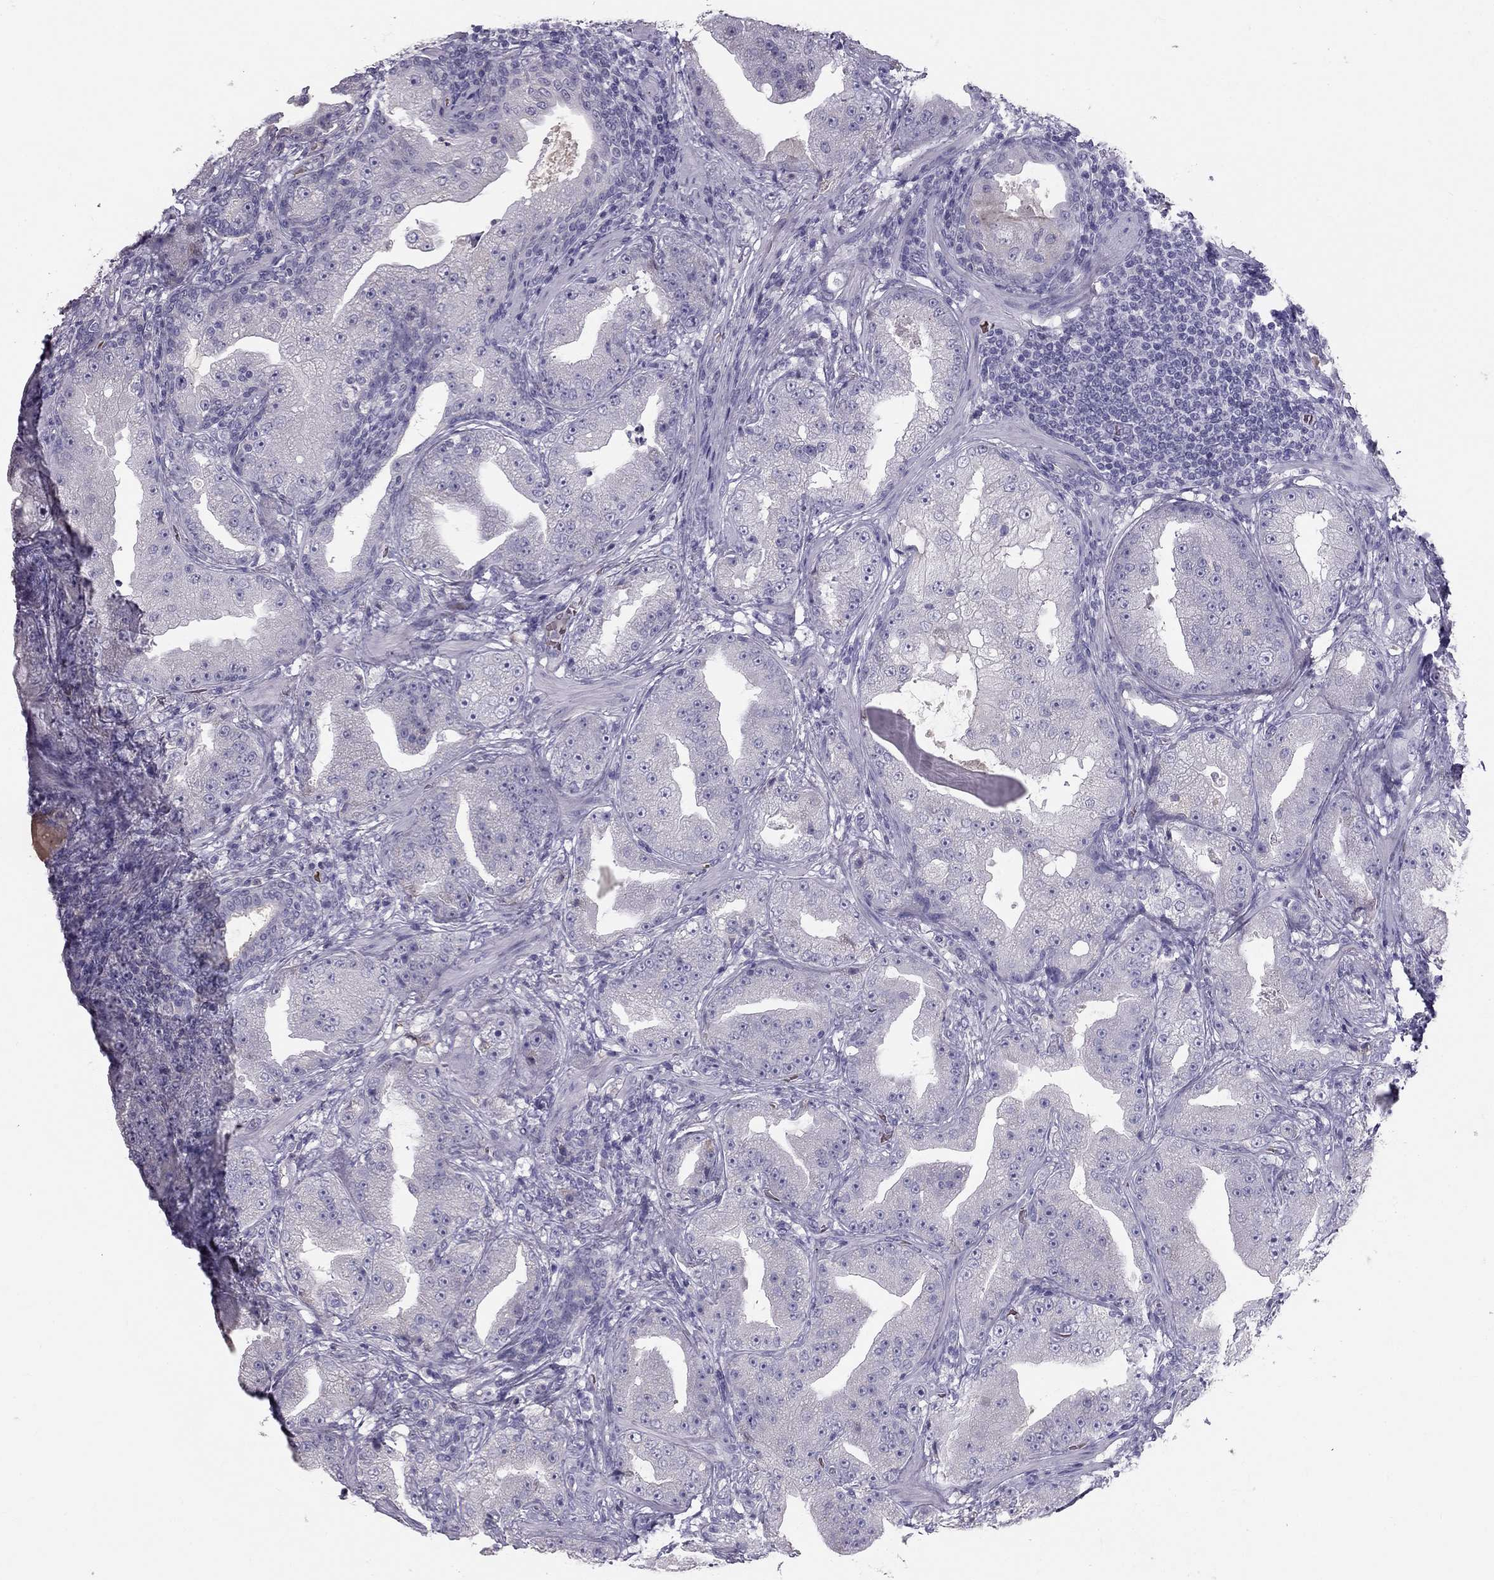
{"staining": {"intensity": "negative", "quantity": "none", "location": "none"}, "tissue": "prostate cancer", "cell_type": "Tumor cells", "image_type": "cancer", "snomed": [{"axis": "morphology", "description": "Adenocarcinoma, Low grade"}, {"axis": "topography", "description": "Prostate"}], "caption": "The micrograph exhibits no significant expression in tumor cells of prostate cancer (adenocarcinoma (low-grade)).", "gene": "RHD", "patient": {"sex": "male", "age": 62}}